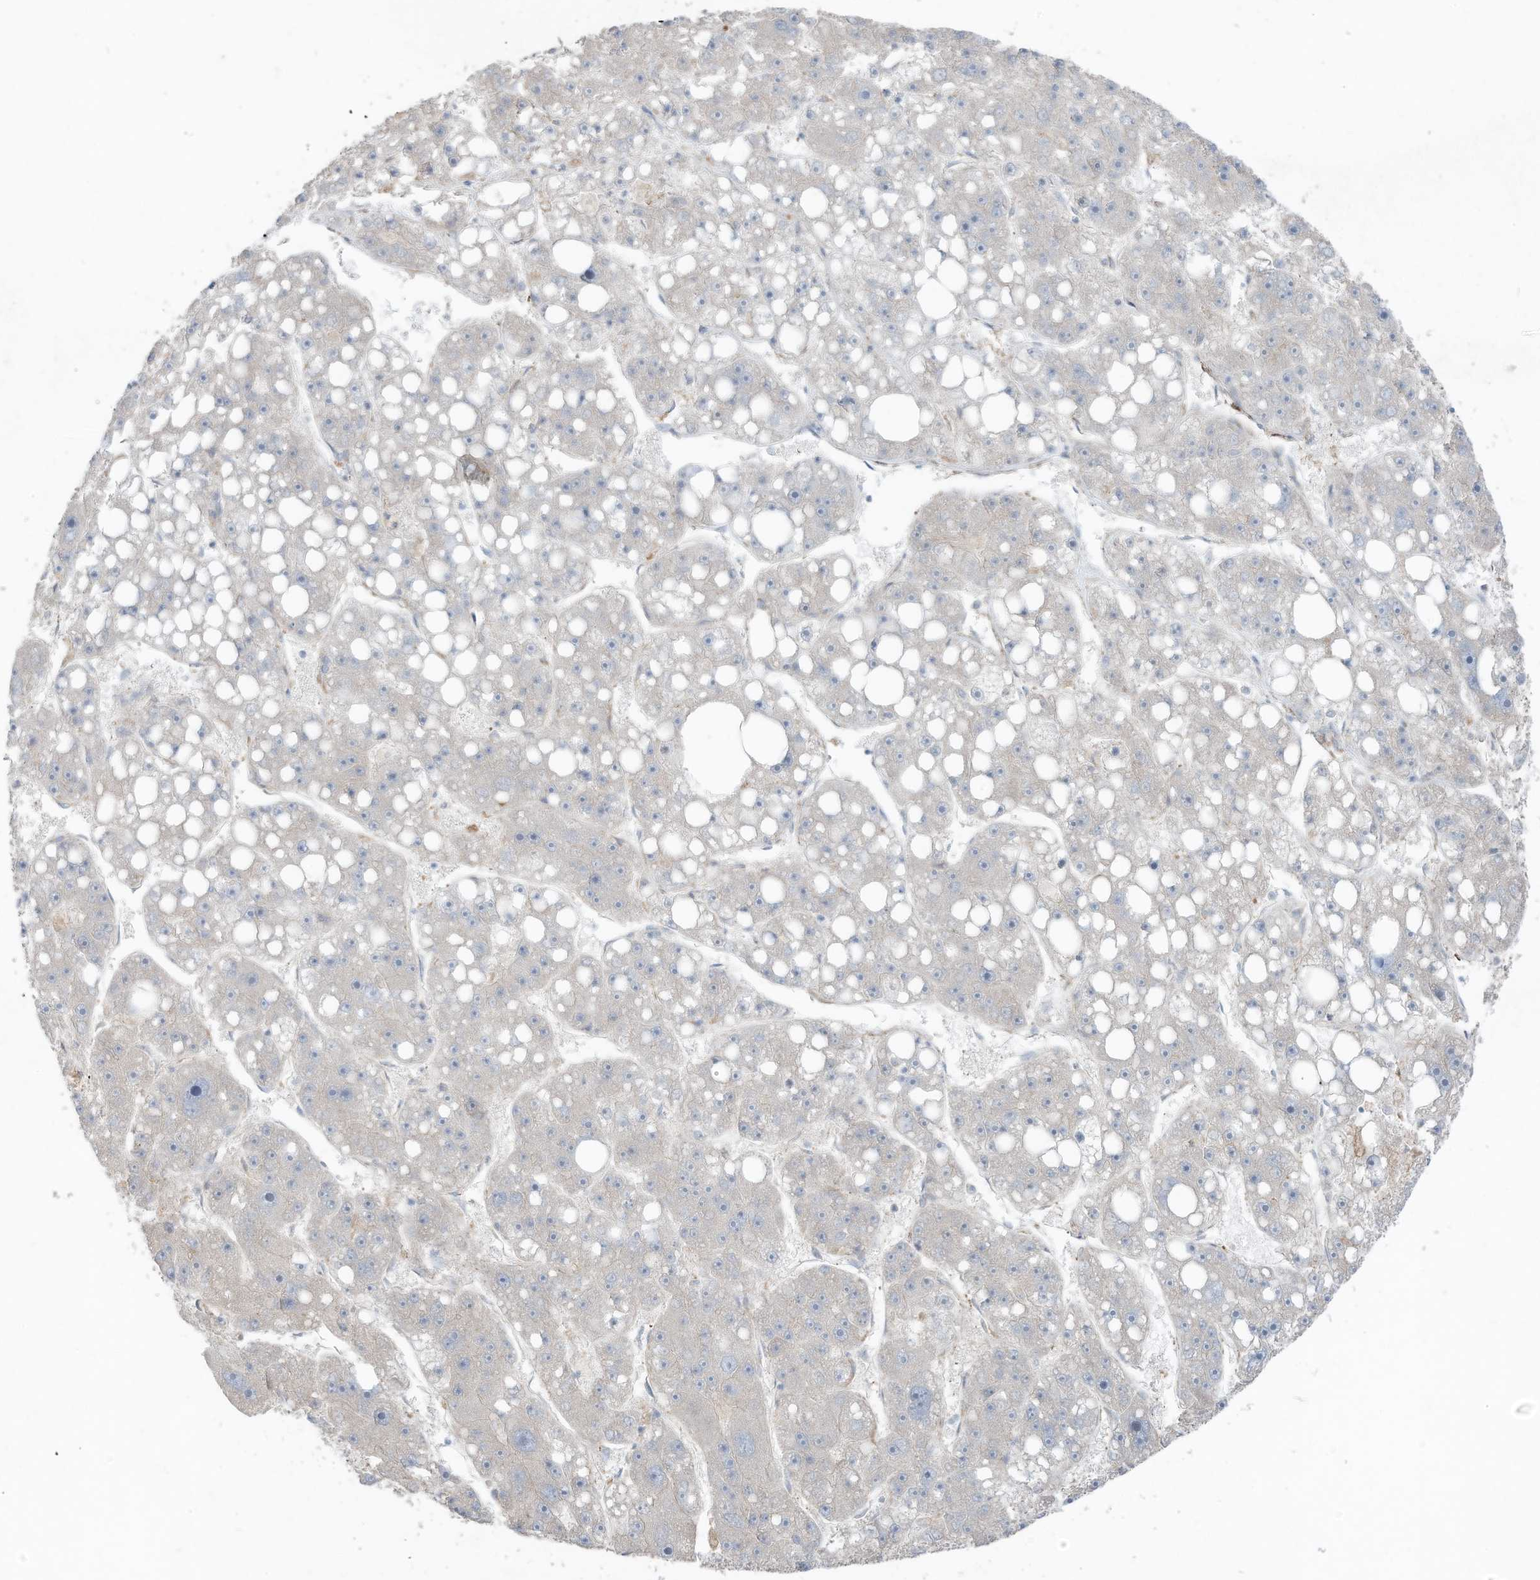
{"staining": {"intensity": "negative", "quantity": "none", "location": "none"}, "tissue": "liver cancer", "cell_type": "Tumor cells", "image_type": "cancer", "snomed": [{"axis": "morphology", "description": "Carcinoma, Hepatocellular, NOS"}, {"axis": "topography", "description": "Liver"}], "caption": "Human liver cancer stained for a protein using immunohistochemistry (IHC) exhibits no staining in tumor cells.", "gene": "SLC17A7", "patient": {"sex": "female", "age": 61}}